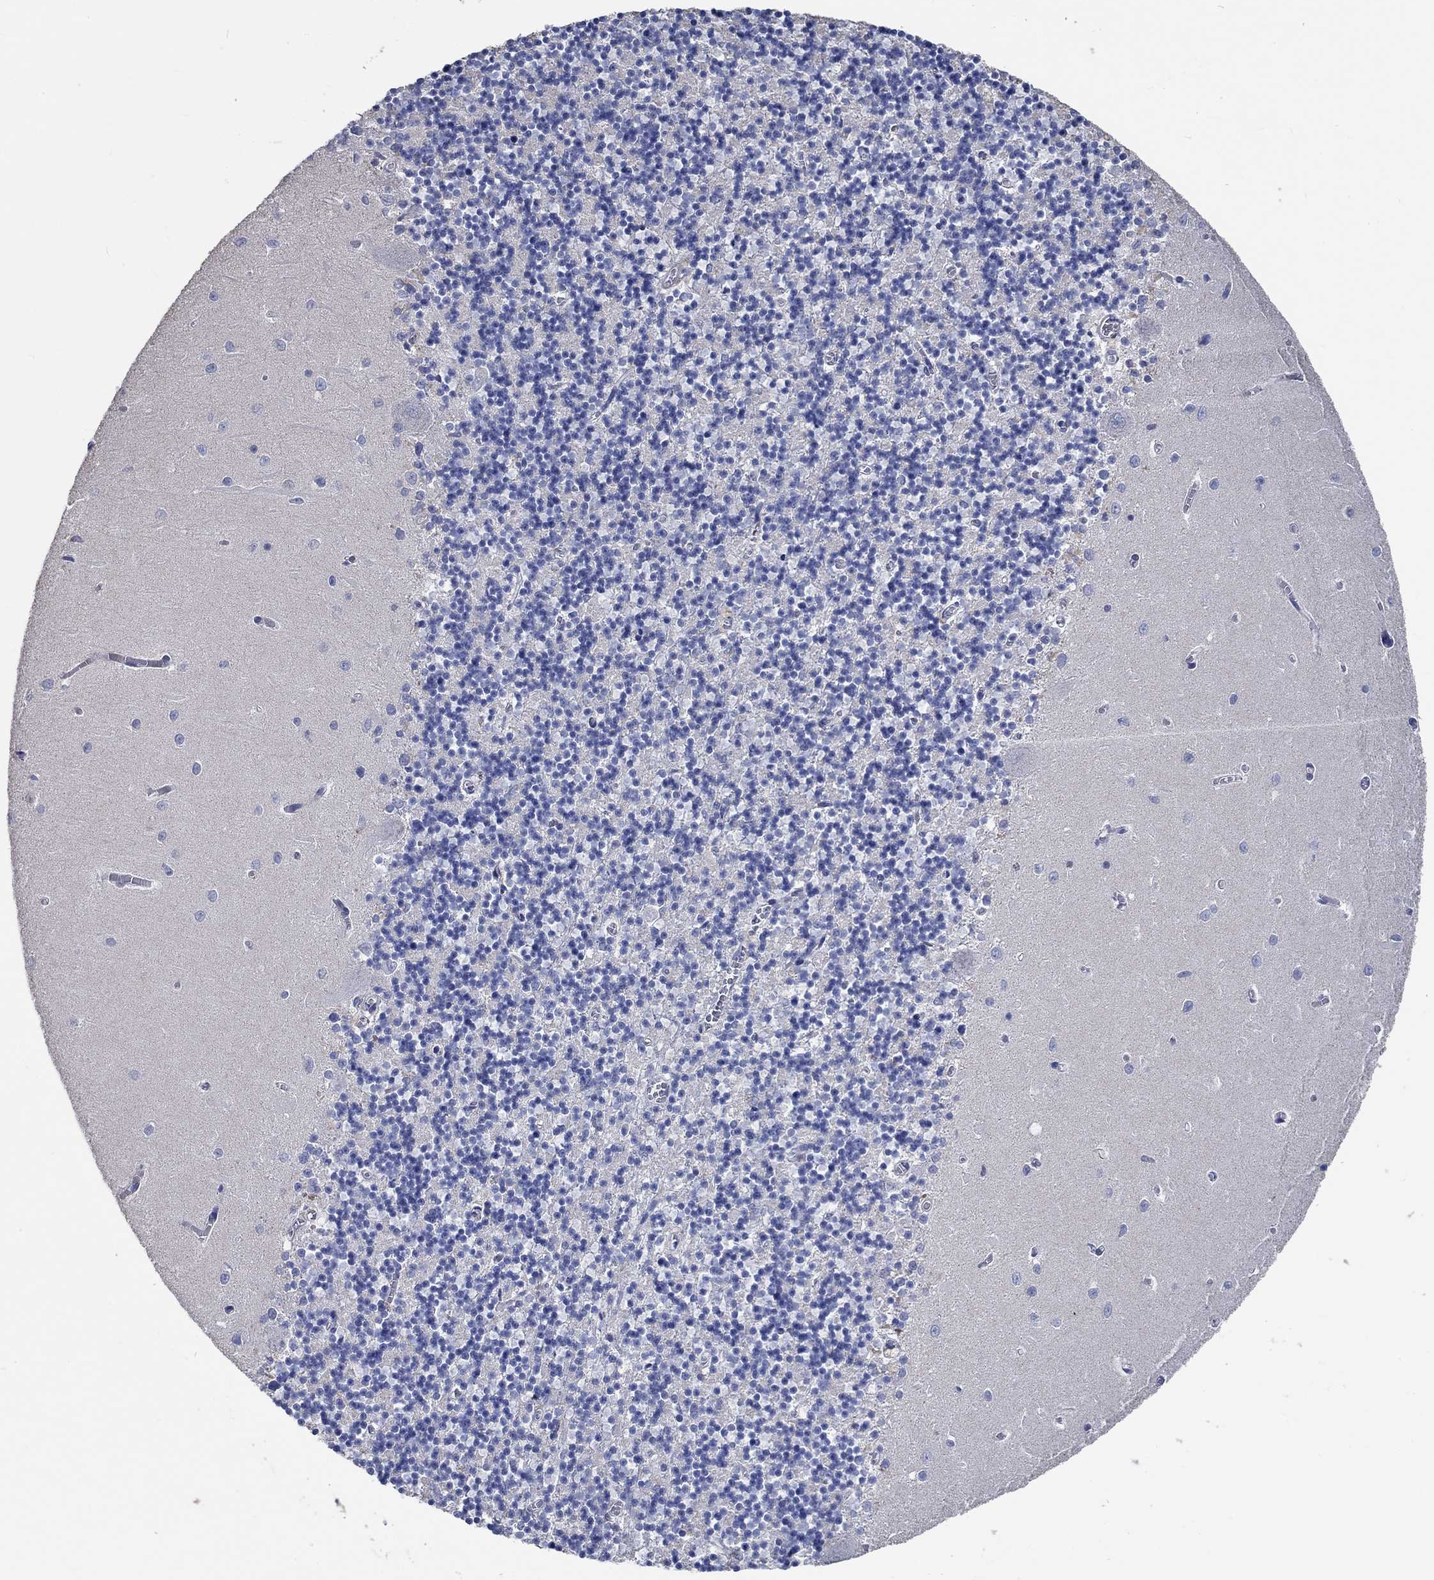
{"staining": {"intensity": "negative", "quantity": "none", "location": "none"}, "tissue": "cerebellum", "cell_type": "Cells in granular layer", "image_type": "normal", "snomed": [{"axis": "morphology", "description": "Normal tissue, NOS"}, {"axis": "topography", "description": "Cerebellum"}], "caption": "This histopathology image is of benign cerebellum stained with immunohistochemistry (IHC) to label a protein in brown with the nuclei are counter-stained blue. There is no expression in cells in granular layer.", "gene": "TNFAIP8L3", "patient": {"sex": "female", "age": 64}}